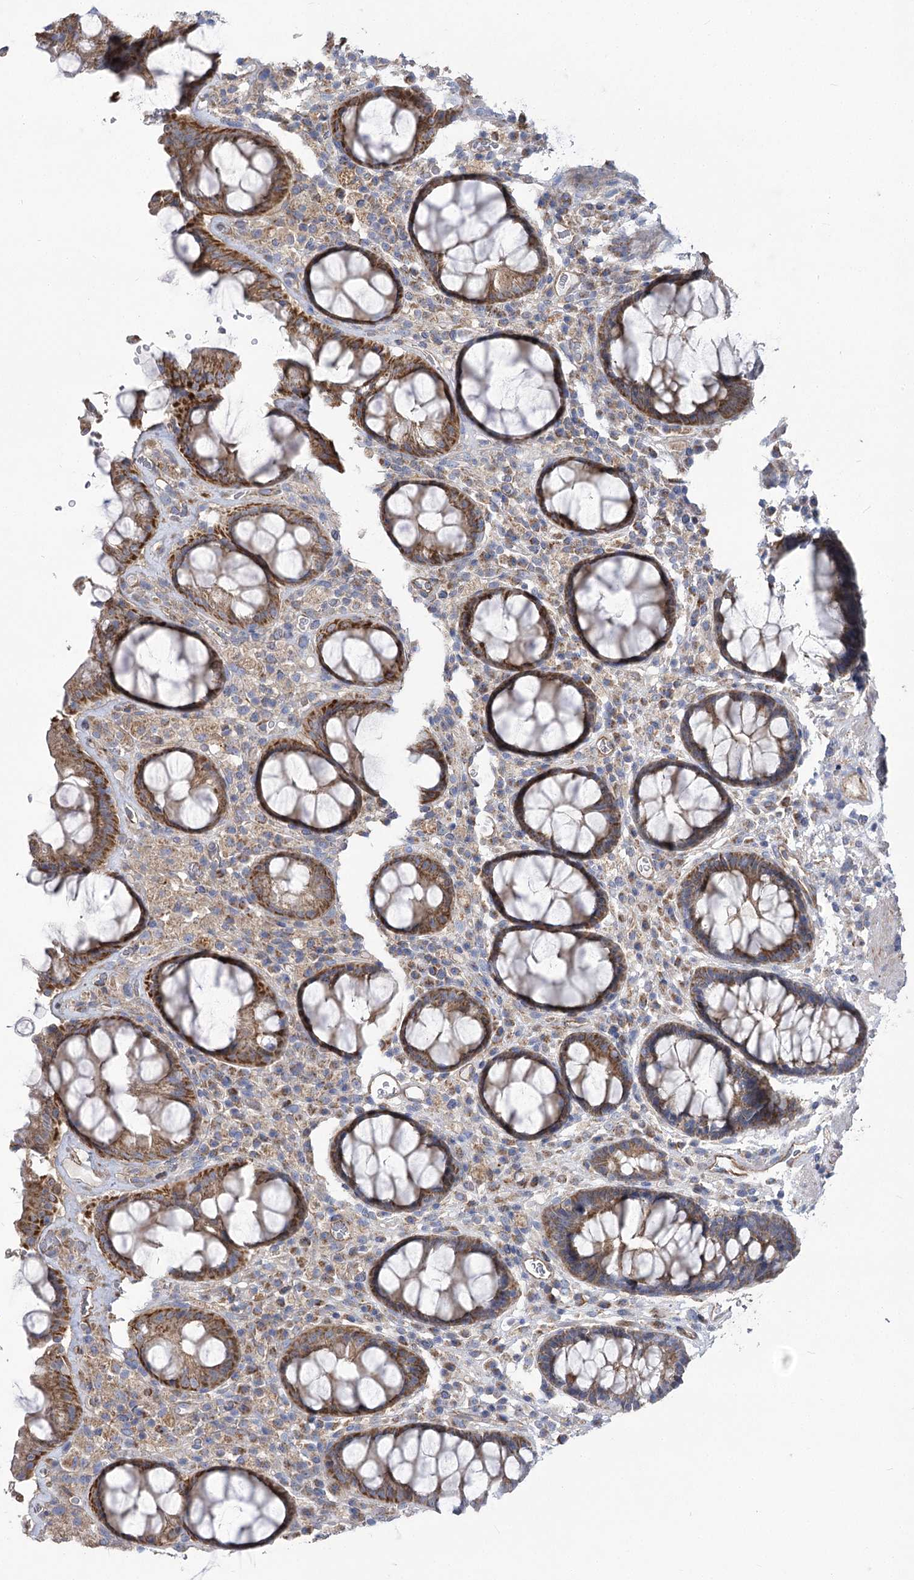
{"staining": {"intensity": "moderate", "quantity": ">75%", "location": "cytoplasmic/membranous"}, "tissue": "rectum", "cell_type": "Glandular cells", "image_type": "normal", "snomed": [{"axis": "morphology", "description": "Normal tissue, NOS"}, {"axis": "topography", "description": "Rectum"}], "caption": "An image showing moderate cytoplasmic/membranous expression in approximately >75% of glandular cells in benign rectum, as visualized by brown immunohistochemical staining.", "gene": "RMDN2", "patient": {"sex": "male", "age": 64}}